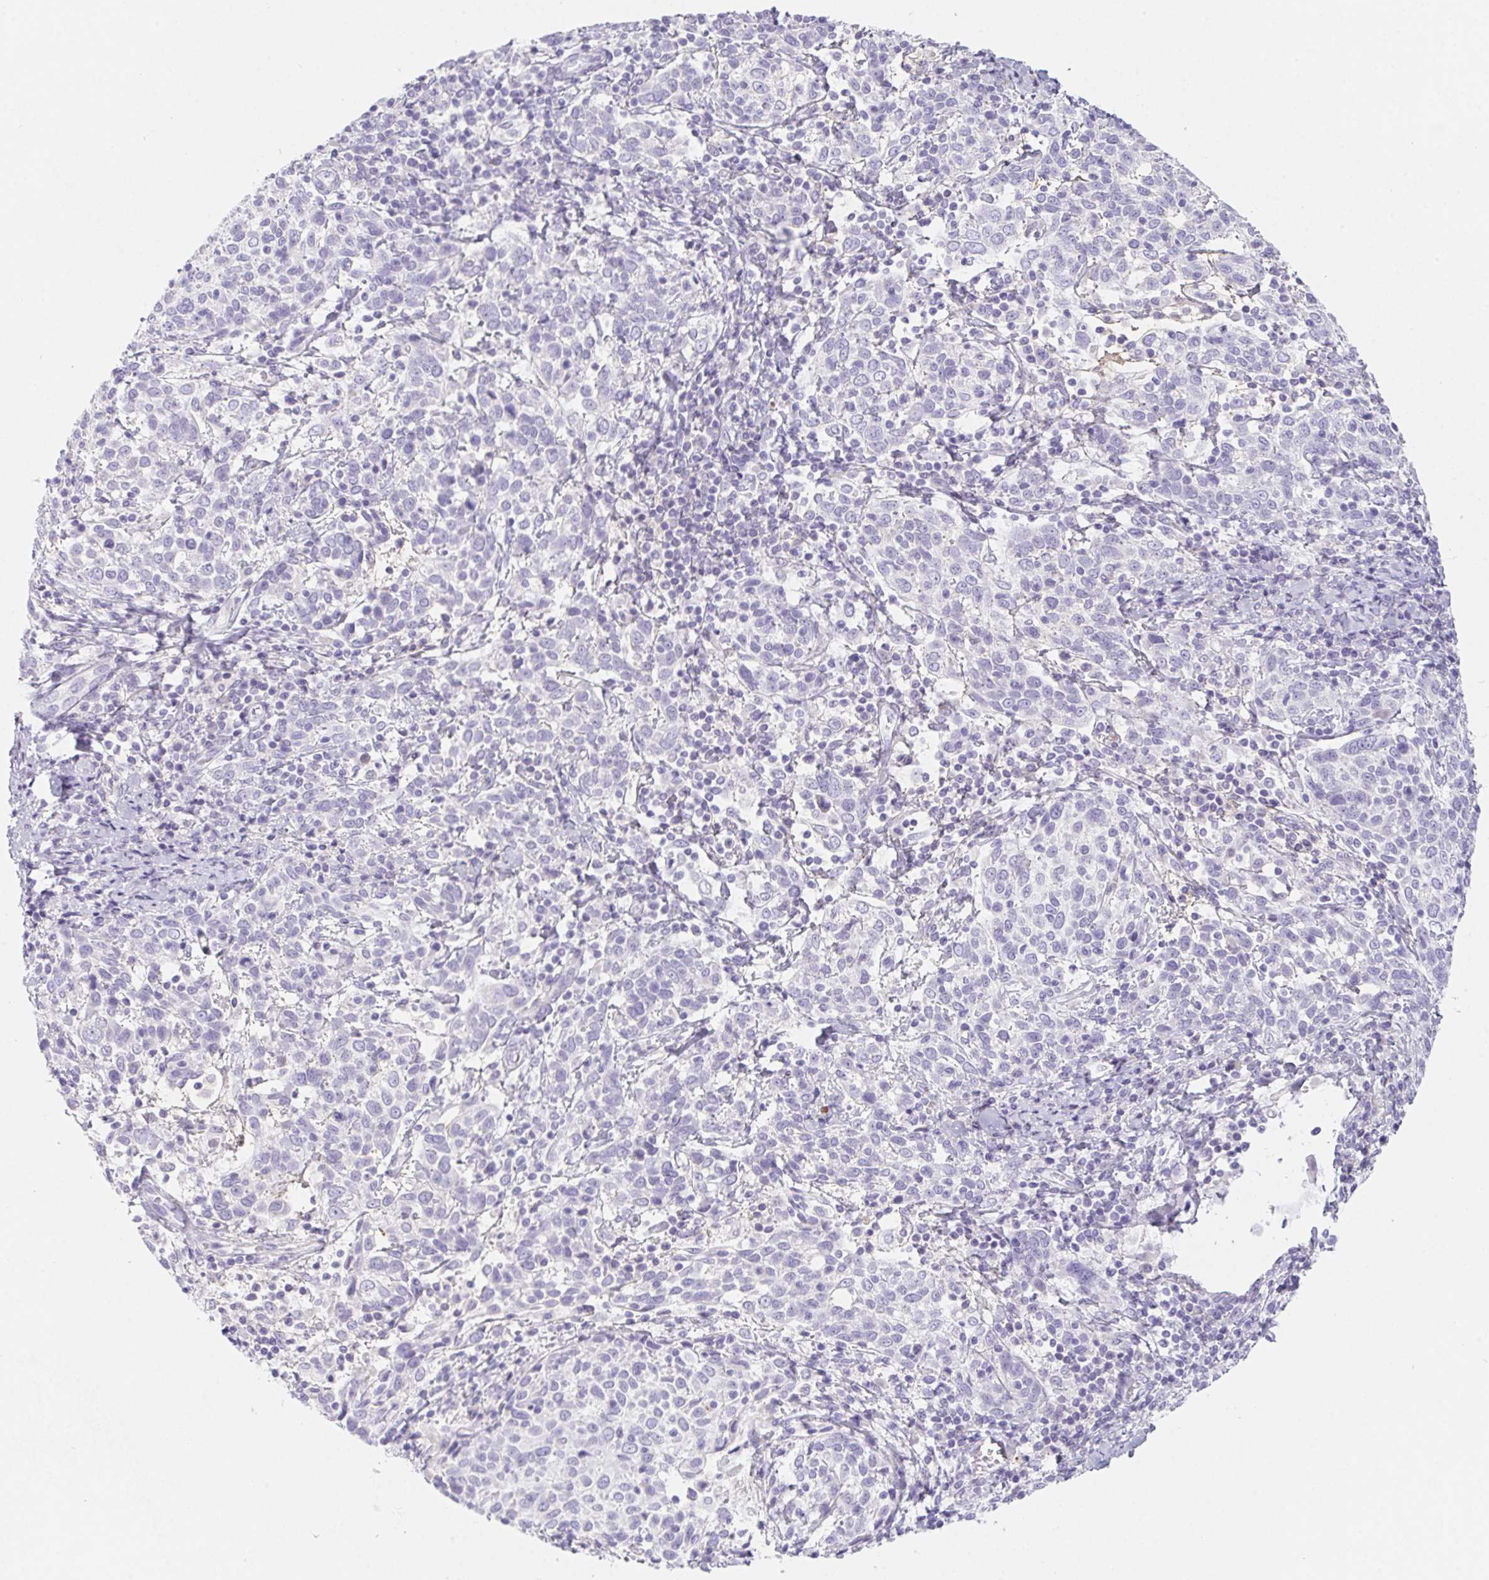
{"staining": {"intensity": "negative", "quantity": "none", "location": "none"}, "tissue": "cervical cancer", "cell_type": "Tumor cells", "image_type": "cancer", "snomed": [{"axis": "morphology", "description": "Squamous cell carcinoma, NOS"}, {"axis": "topography", "description": "Cervix"}], "caption": "A histopathology image of human cervical squamous cell carcinoma is negative for staining in tumor cells.", "gene": "ITIH2", "patient": {"sex": "female", "age": 61}}